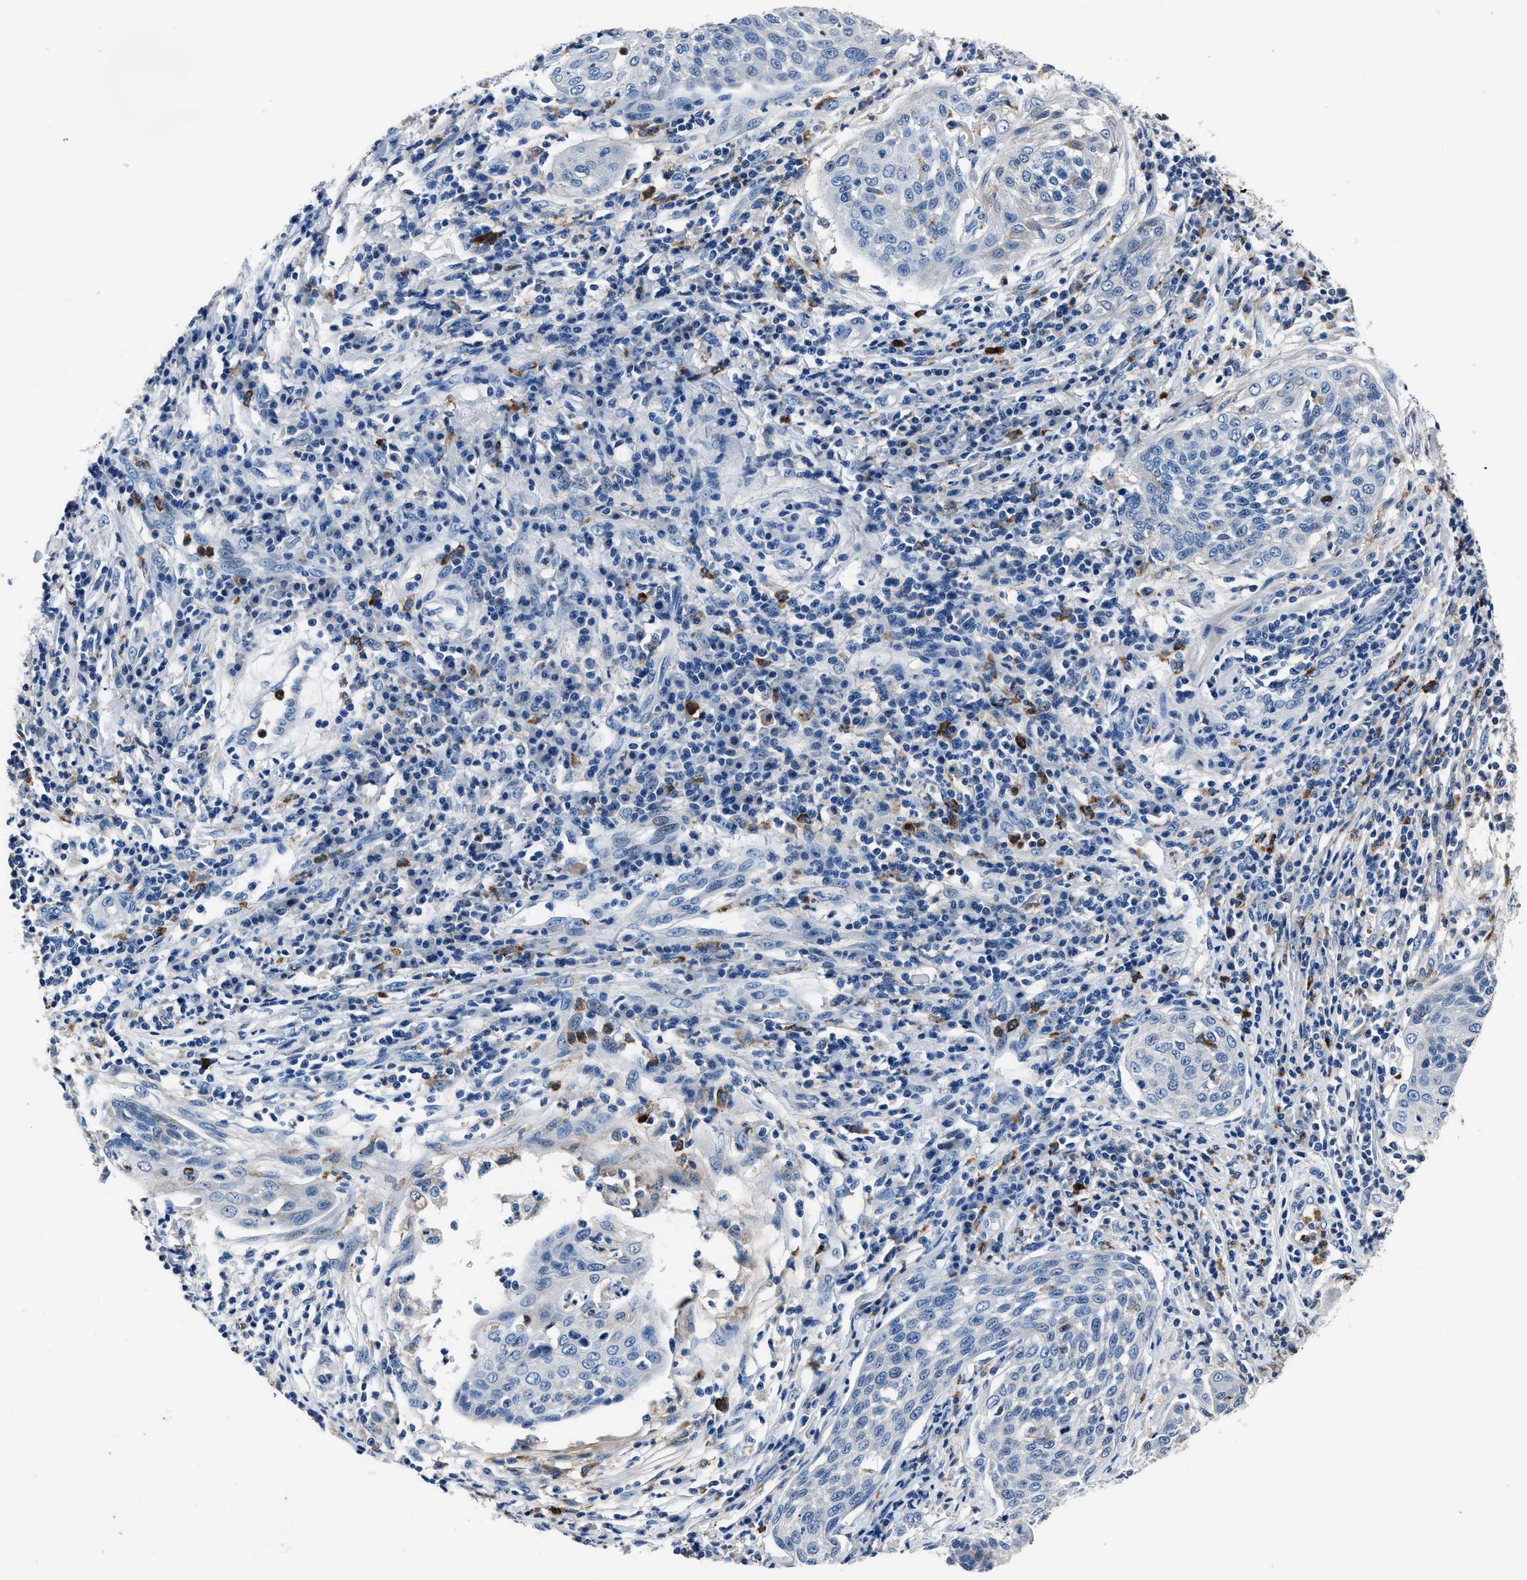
{"staining": {"intensity": "negative", "quantity": "none", "location": "none"}, "tissue": "cervical cancer", "cell_type": "Tumor cells", "image_type": "cancer", "snomed": [{"axis": "morphology", "description": "Squamous cell carcinoma, NOS"}, {"axis": "topography", "description": "Cervix"}], "caption": "DAB (3,3'-diaminobenzidine) immunohistochemical staining of human cervical cancer demonstrates no significant expression in tumor cells.", "gene": "FGL2", "patient": {"sex": "female", "age": 34}}